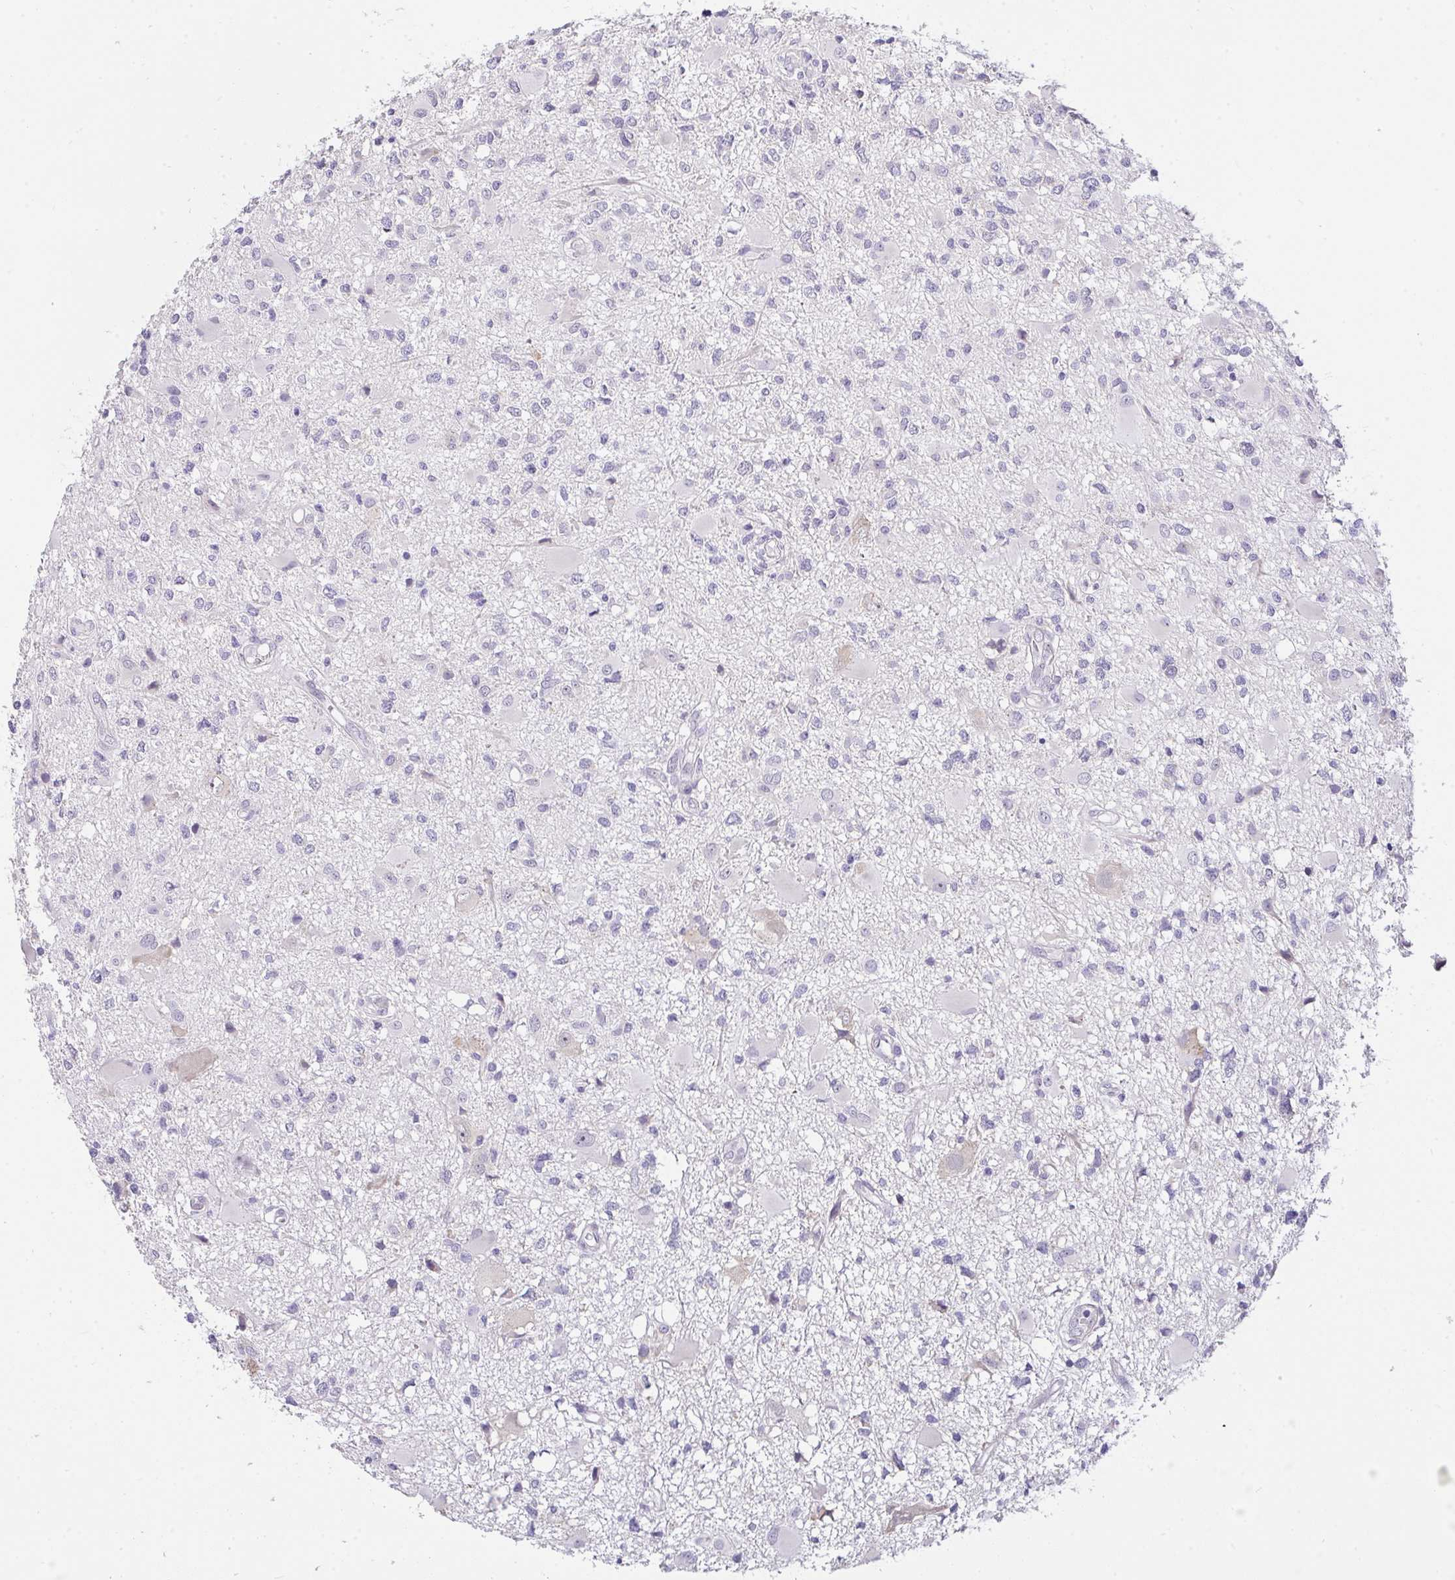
{"staining": {"intensity": "negative", "quantity": "none", "location": "none"}, "tissue": "glioma", "cell_type": "Tumor cells", "image_type": "cancer", "snomed": [{"axis": "morphology", "description": "Glioma, malignant, High grade"}, {"axis": "topography", "description": "Brain"}], "caption": "There is no significant staining in tumor cells of glioma.", "gene": "VGLL3", "patient": {"sex": "male", "age": 54}}